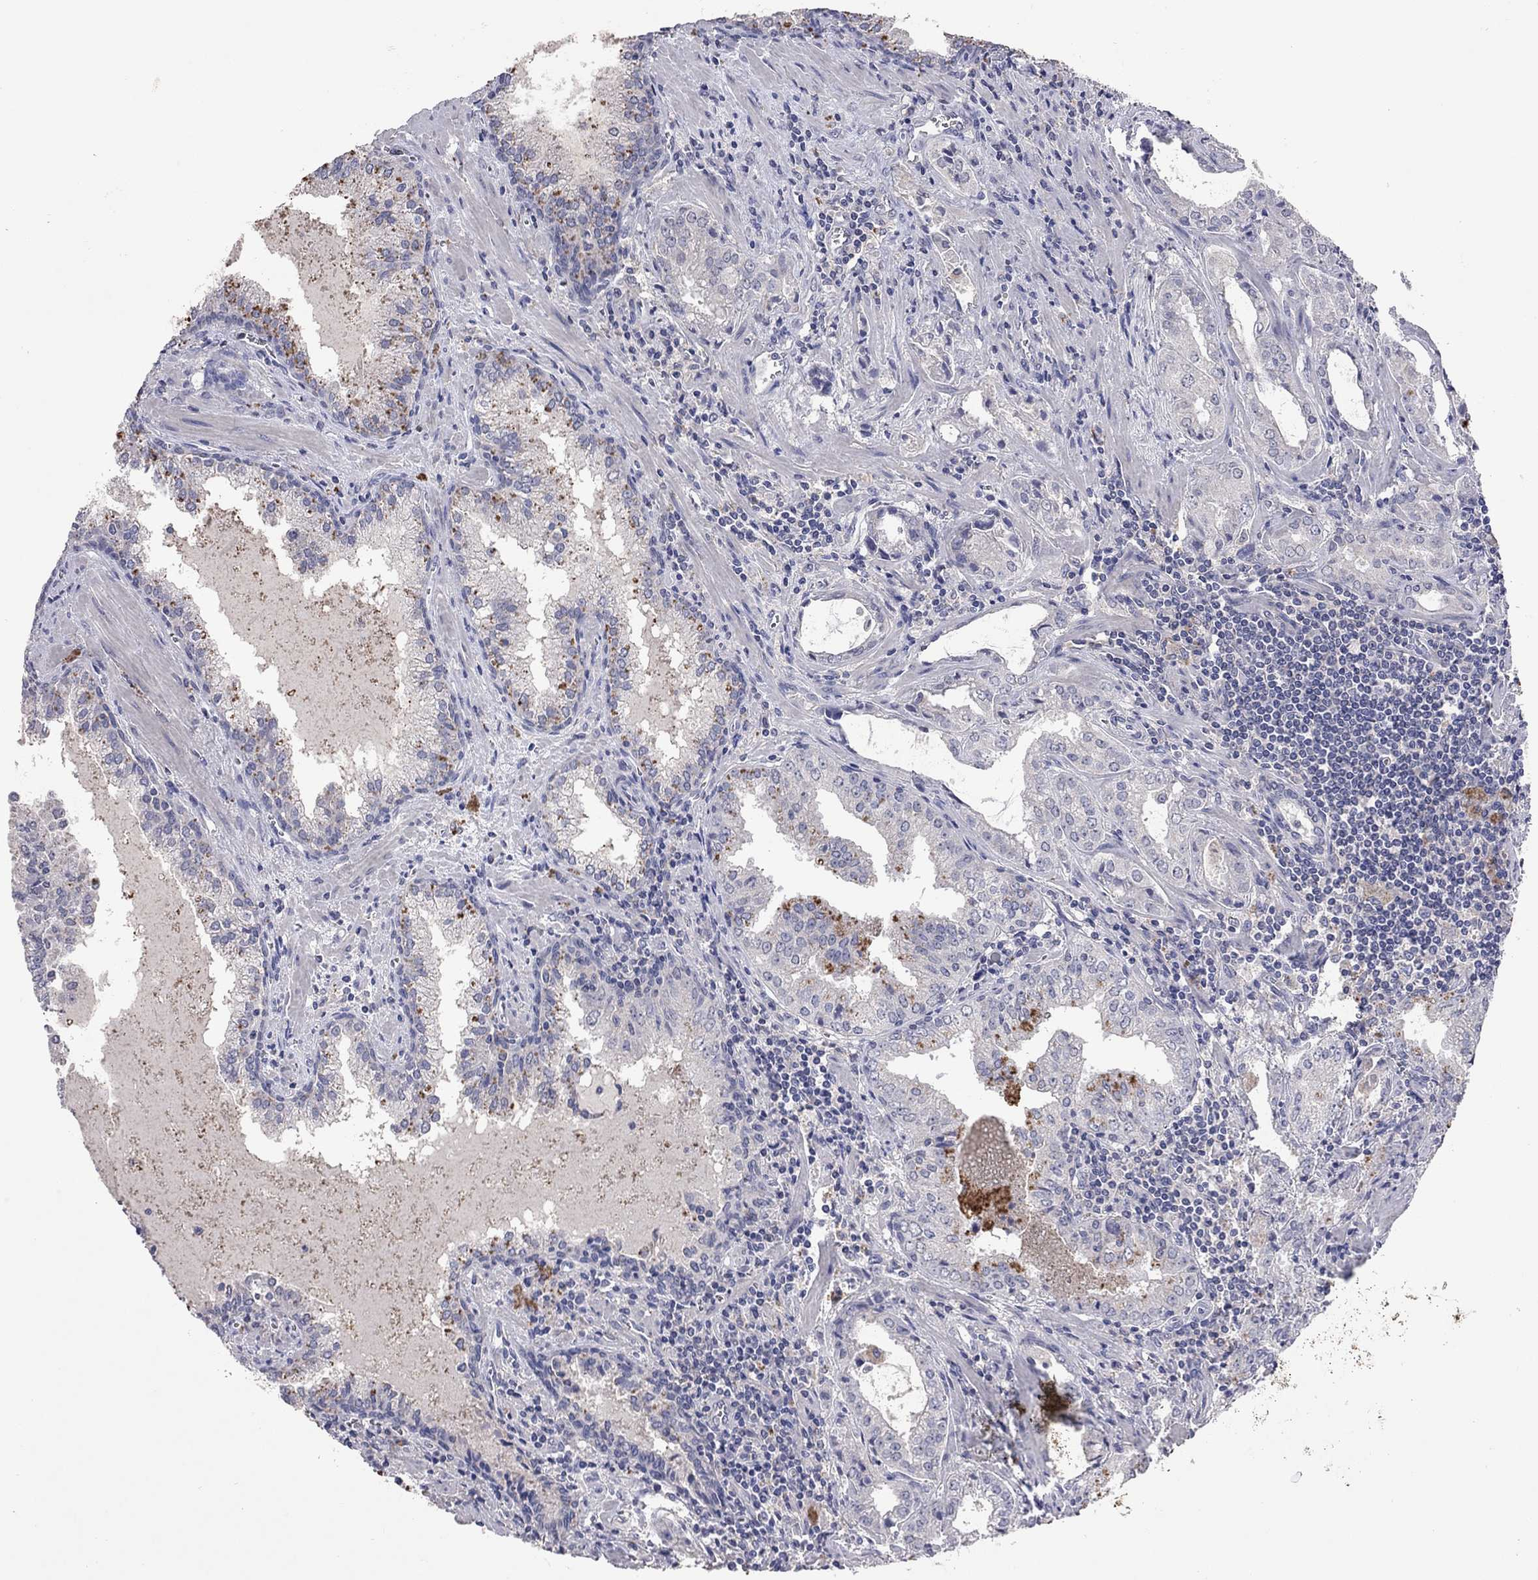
{"staining": {"intensity": "negative", "quantity": "none", "location": "none"}, "tissue": "prostate cancer", "cell_type": "Tumor cells", "image_type": "cancer", "snomed": [{"axis": "morphology", "description": "Adenocarcinoma, High grade"}, {"axis": "topography", "description": "Prostate"}], "caption": "Prostate cancer was stained to show a protein in brown. There is no significant staining in tumor cells. (DAB immunohistochemistry (IHC) visualized using brightfield microscopy, high magnification).", "gene": "MMP13", "patient": {"sex": "male", "age": 68}}